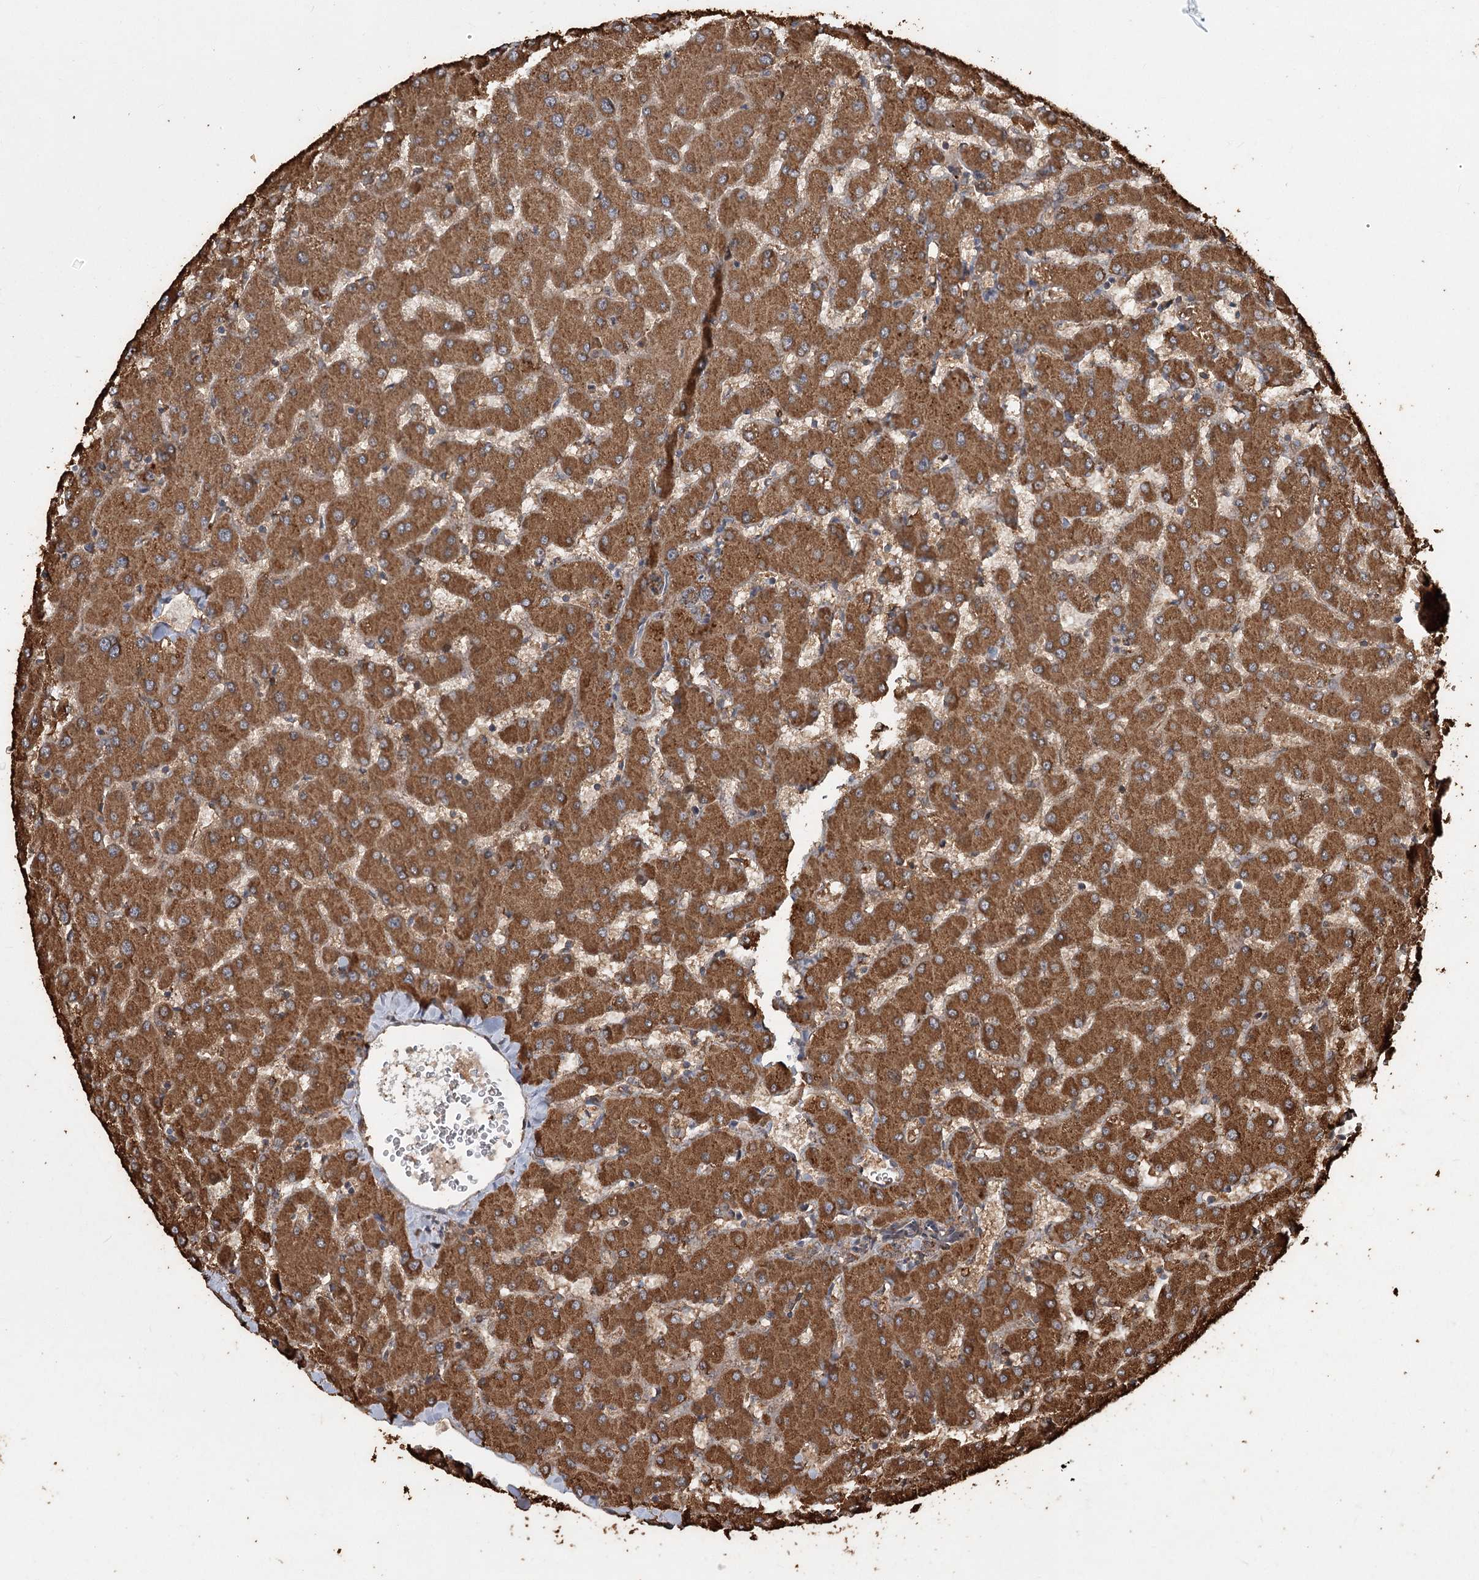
{"staining": {"intensity": "moderate", "quantity": ">75%", "location": "cytoplasmic/membranous"}, "tissue": "liver", "cell_type": "Cholangiocytes", "image_type": "normal", "snomed": [{"axis": "morphology", "description": "Normal tissue, NOS"}, {"axis": "topography", "description": "Liver"}], "caption": "Immunohistochemistry (IHC) photomicrograph of normal liver: human liver stained using immunohistochemistry (IHC) shows medium levels of moderate protein expression localized specifically in the cytoplasmic/membranous of cholangiocytes, appearing as a cytoplasmic/membranous brown color.", "gene": "PIK3C2A", "patient": {"sex": "female", "age": 63}}